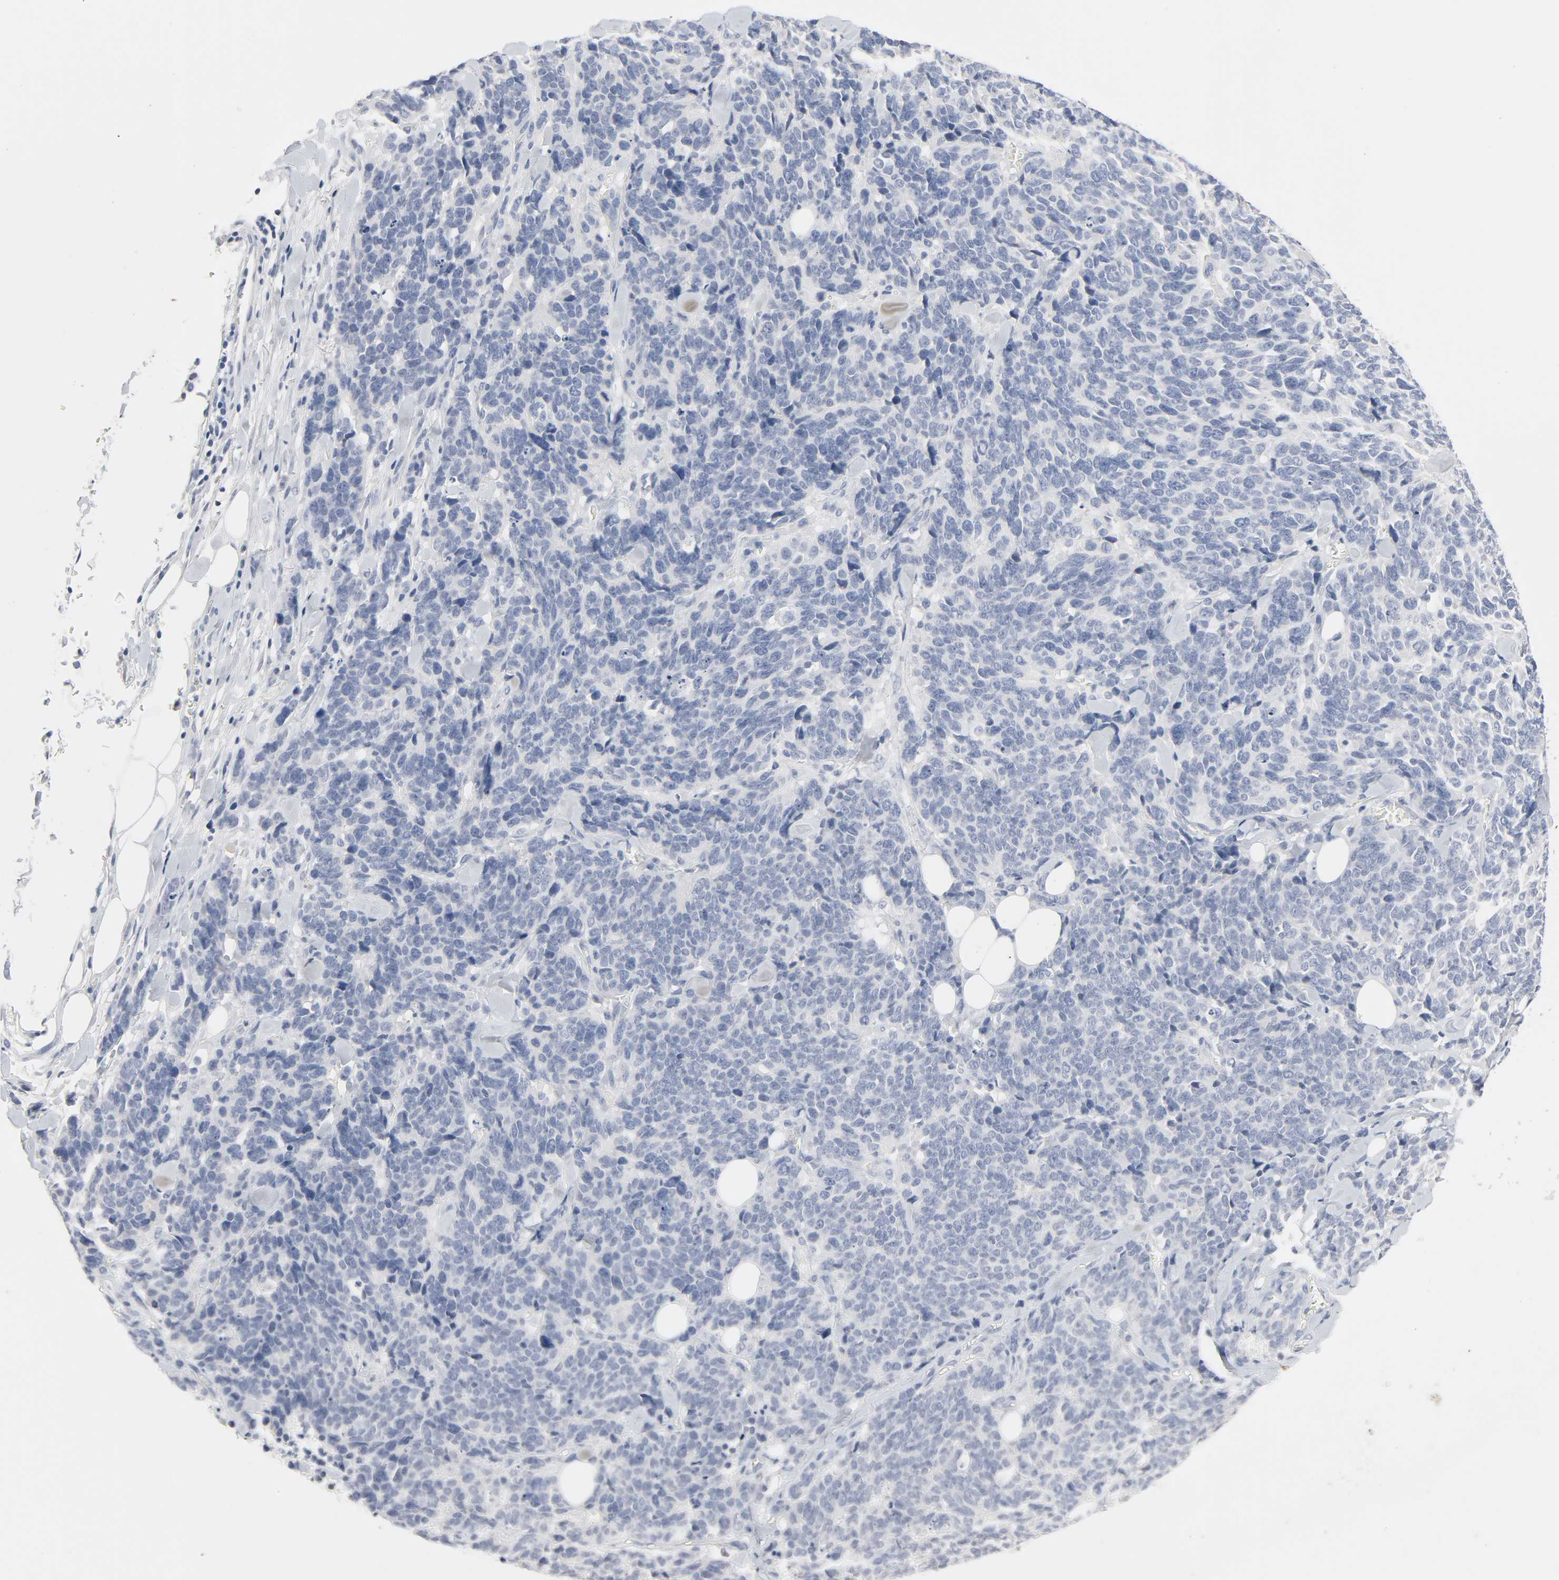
{"staining": {"intensity": "negative", "quantity": "none", "location": "none"}, "tissue": "lung cancer", "cell_type": "Tumor cells", "image_type": "cancer", "snomed": [{"axis": "morphology", "description": "Neoplasm, malignant, NOS"}, {"axis": "topography", "description": "Lung"}], "caption": "Immunohistochemistry of lung cancer reveals no positivity in tumor cells. Brightfield microscopy of immunohistochemistry (IHC) stained with DAB (brown) and hematoxylin (blue), captured at high magnification.", "gene": "CLEC4E", "patient": {"sex": "female", "age": 58}}